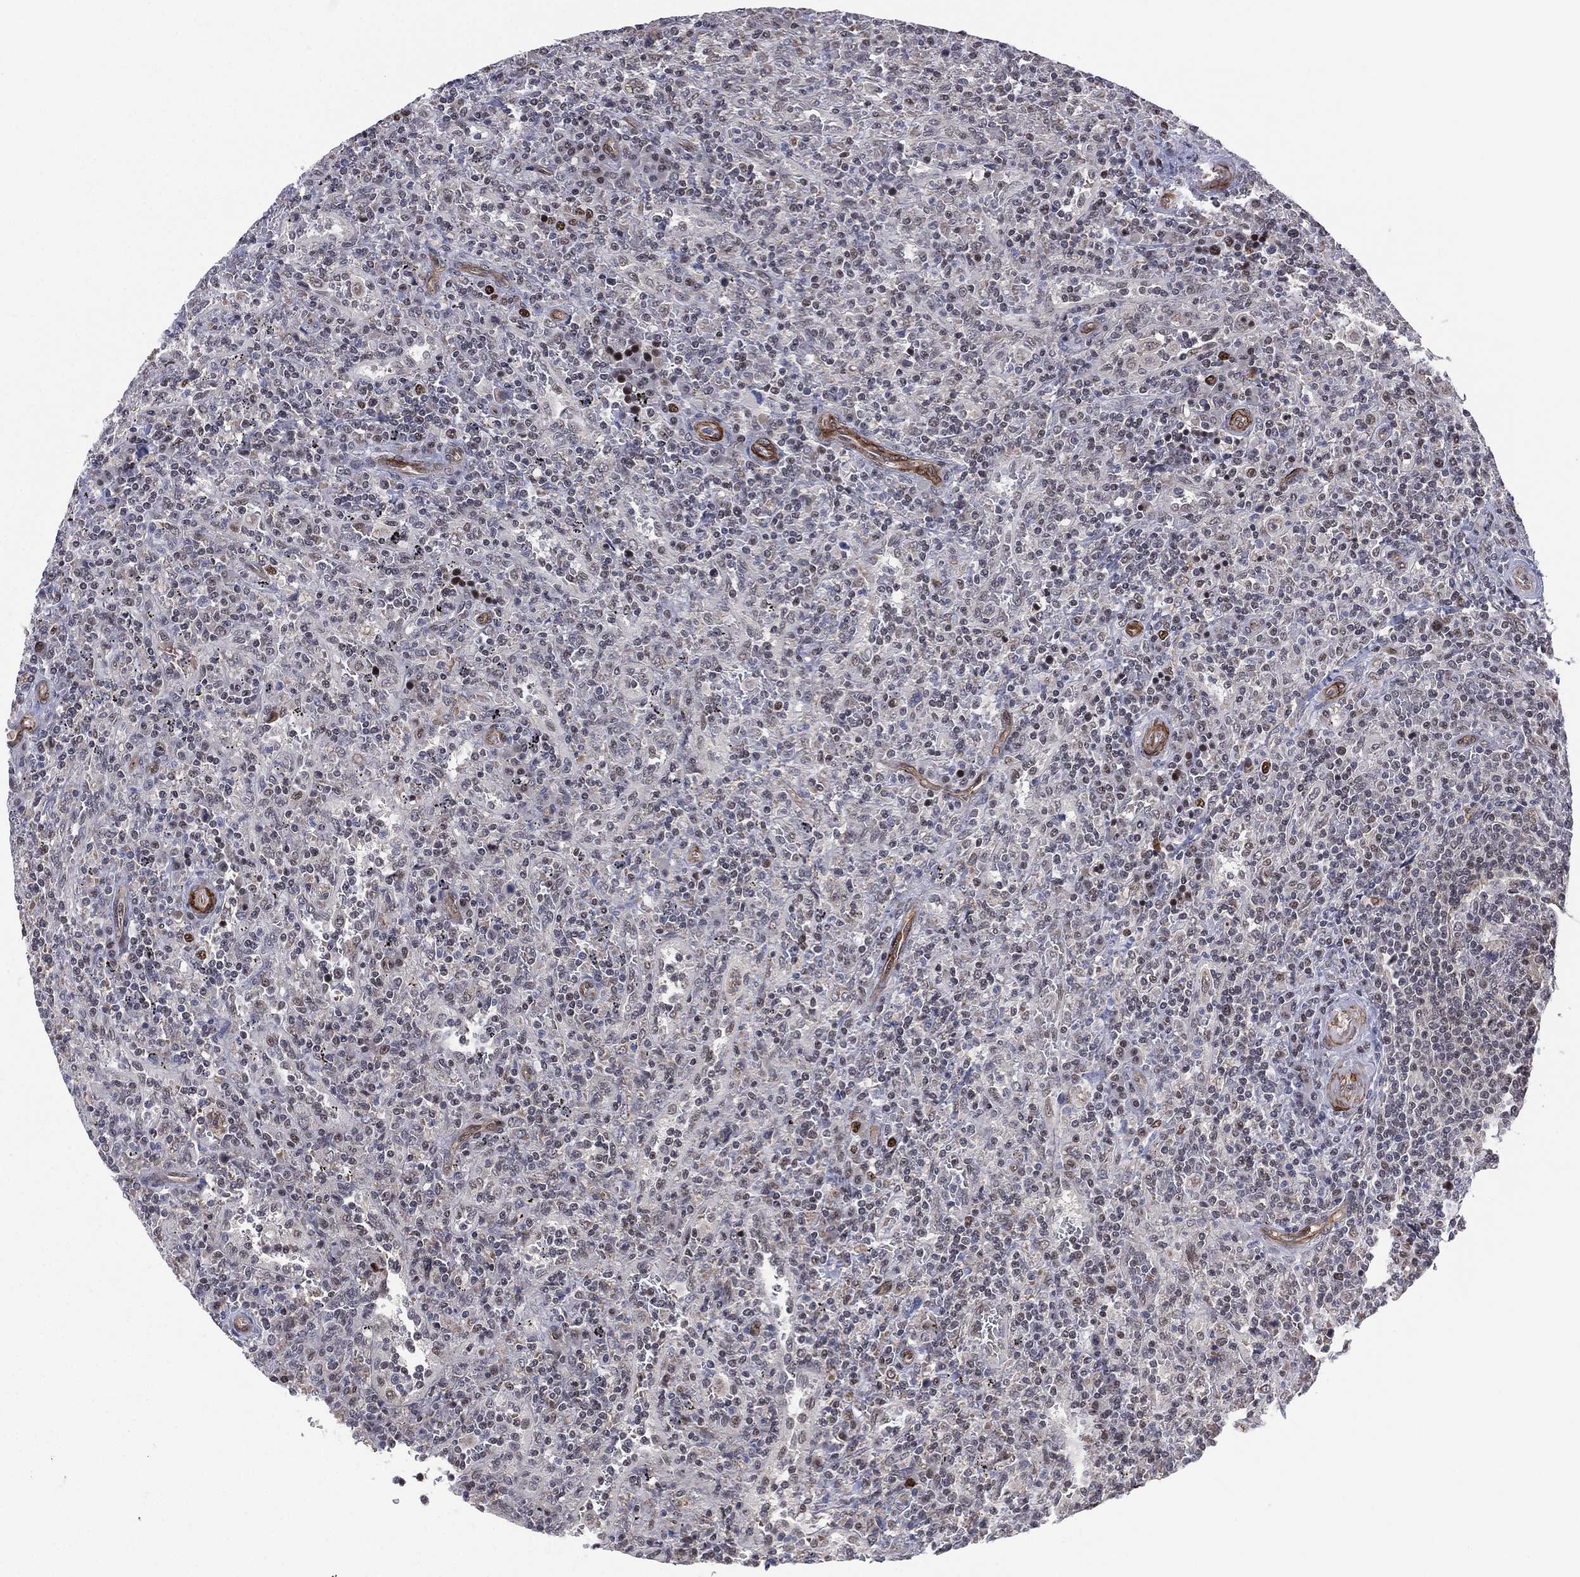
{"staining": {"intensity": "negative", "quantity": "none", "location": "none"}, "tissue": "lymphoma", "cell_type": "Tumor cells", "image_type": "cancer", "snomed": [{"axis": "morphology", "description": "Malignant lymphoma, non-Hodgkin's type, Low grade"}, {"axis": "topography", "description": "Spleen"}], "caption": "A high-resolution histopathology image shows immunohistochemistry staining of malignant lymphoma, non-Hodgkin's type (low-grade), which exhibits no significant expression in tumor cells.", "gene": "GSE1", "patient": {"sex": "male", "age": 62}}